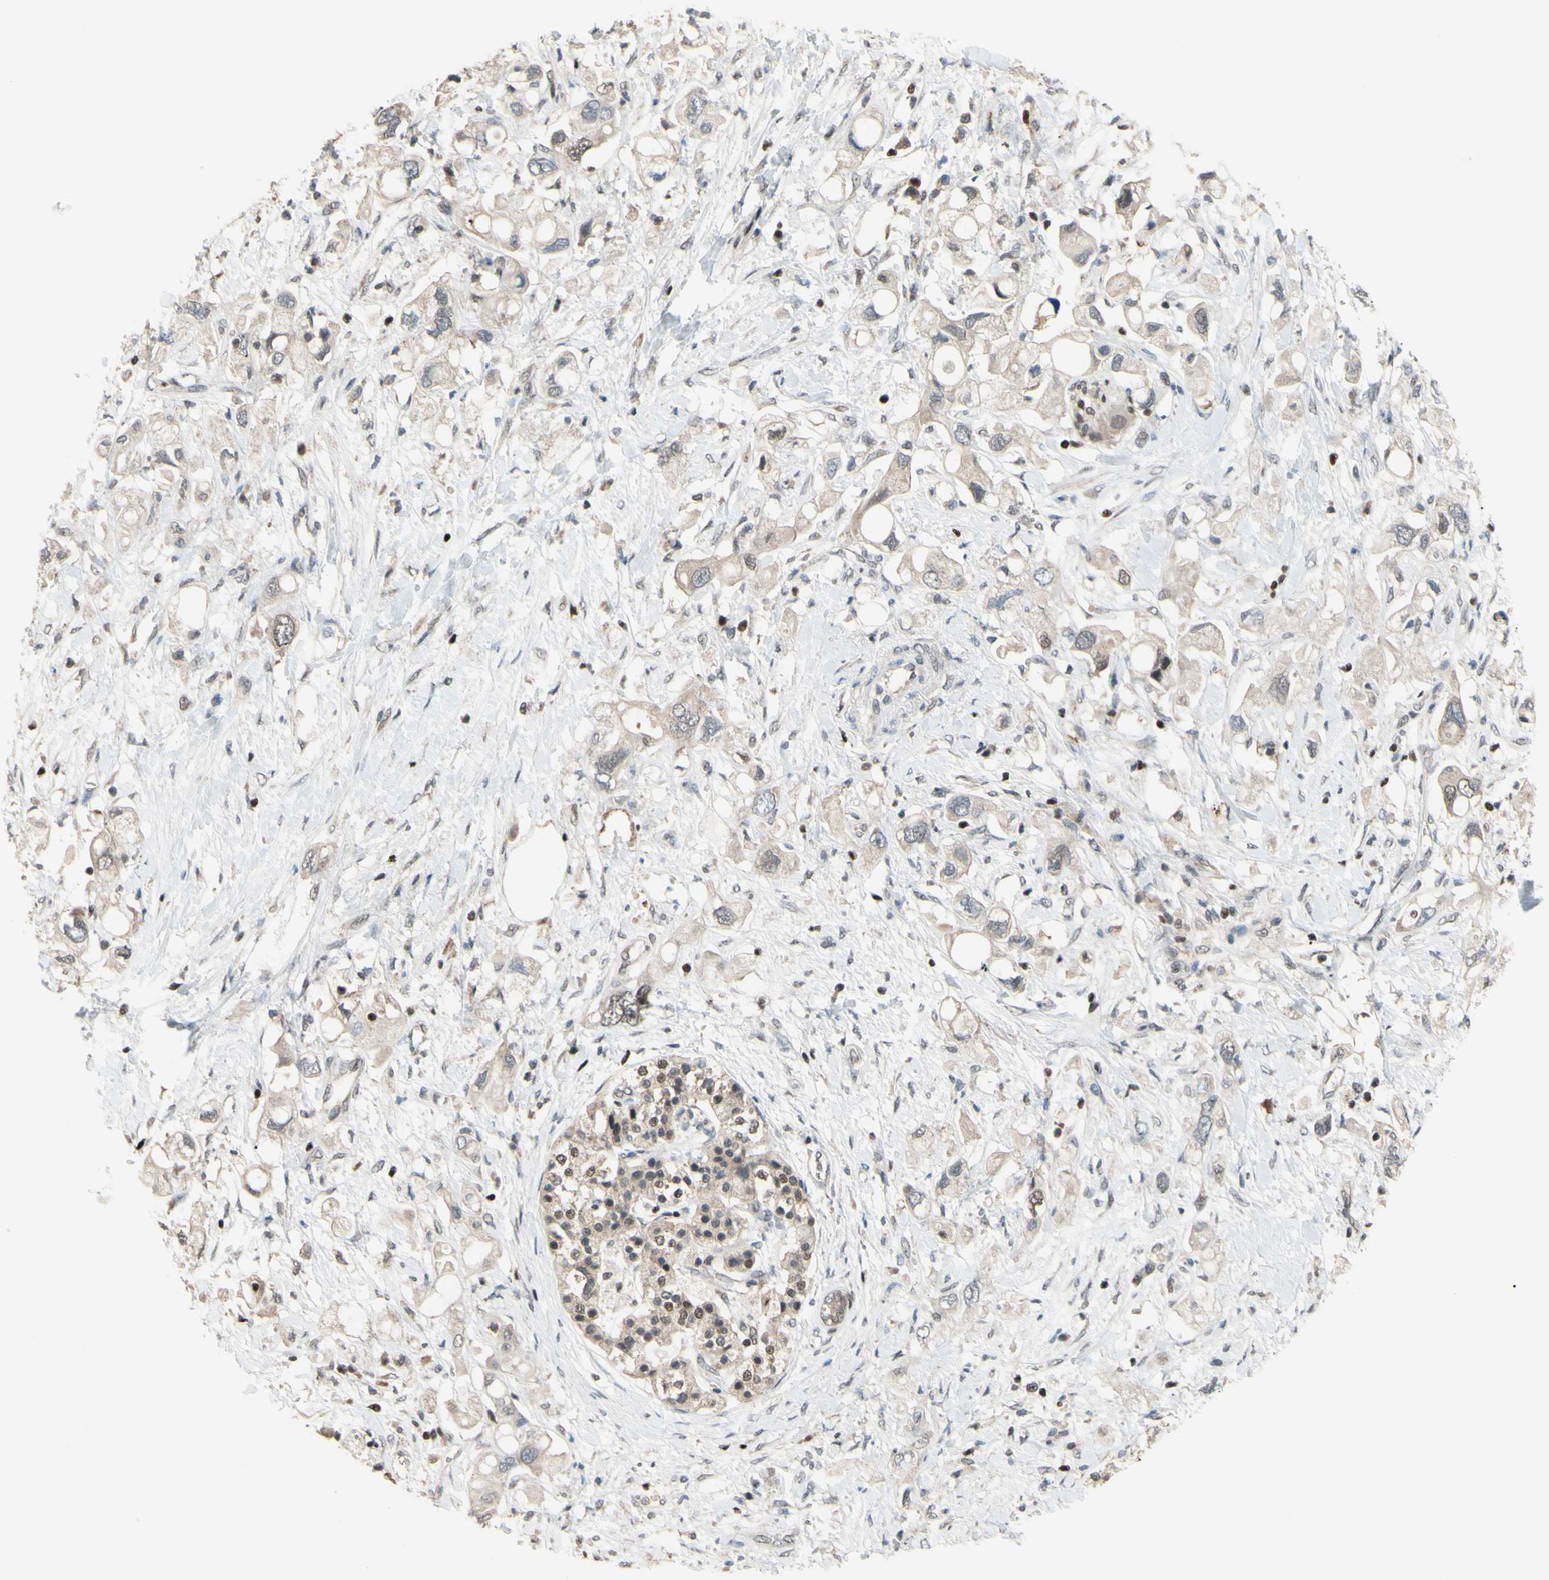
{"staining": {"intensity": "weak", "quantity": ">75%", "location": "cytoplasmic/membranous"}, "tissue": "pancreatic cancer", "cell_type": "Tumor cells", "image_type": "cancer", "snomed": [{"axis": "morphology", "description": "Adenocarcinoma, NOS"}, {"axis": "topography", "description": "Pancreas"}], "caption": "Pancreatic cancer was stained to show a protein in brown. There is low levels of weak cytoplasmic/membranous staining in about >75% of tumor cells. The protein is stained brown, and the nuclei are stained in blue (DAB (3,3'-diaminobenzidine) IHC with brightfield microscopy, high magnification).", "gene": "SP4", "patient": {"sex": "female", "age": 56}}